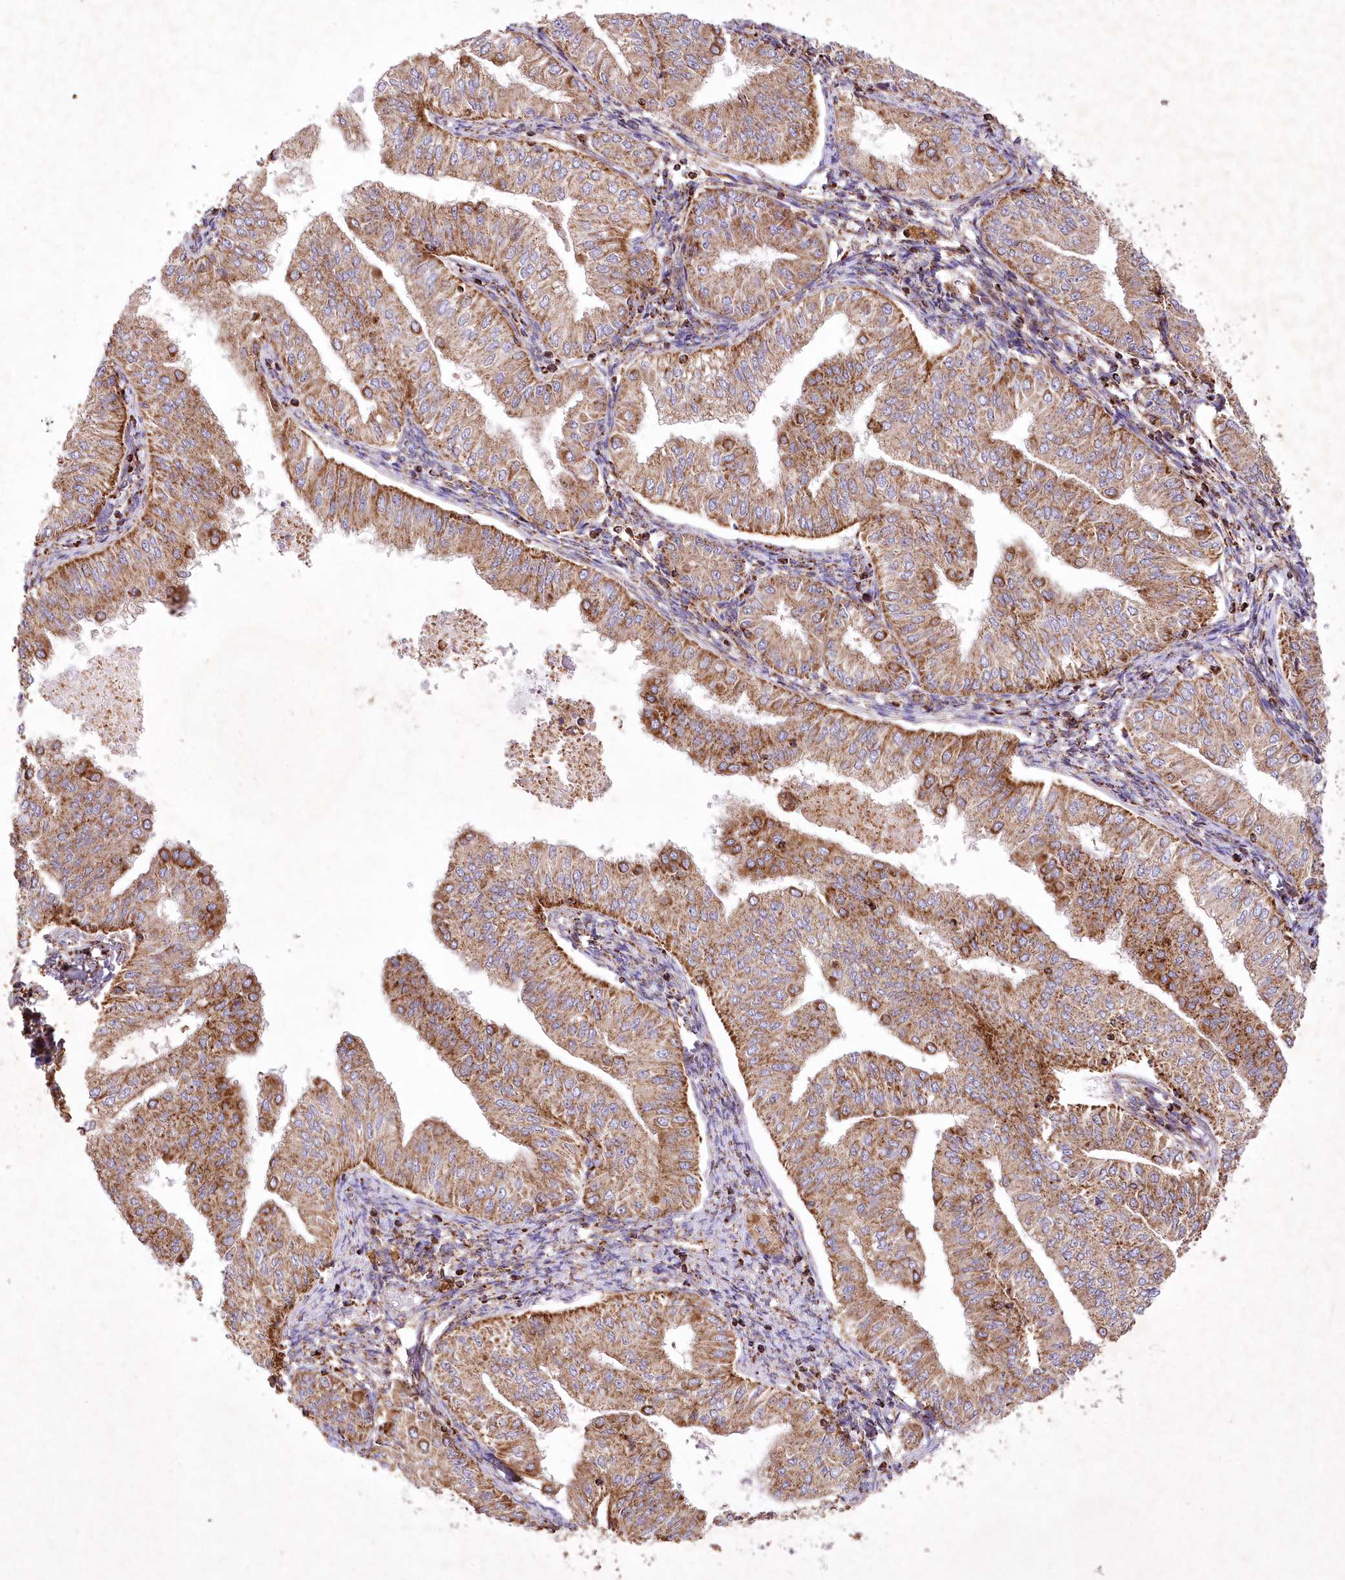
{"staining": {"intensity": "moderate", "quantity": ">75%", "location": "cytoplasmic/membranous"}, "tissue": "endometrial cancer", "cell_type": "Tumor cells", "image_type": "cancer", "snomed": [{"axis": "morphology", "description": "Normal tissue, NOS"}, {"axis": "morphology", "description": "Adenocarcinoma, NOS"}, {"axis": "topography", "description": "Endometrium"}], "caption": "Protein expression by immunohistochemistry (IHC) exhibits moderate cytoplasmic/membranous expression in about >75% of tumor cells in endometrial adenocarcinoma.", "gene": "ASNSD1", "patient": {"sex": "female", "age": 53}}